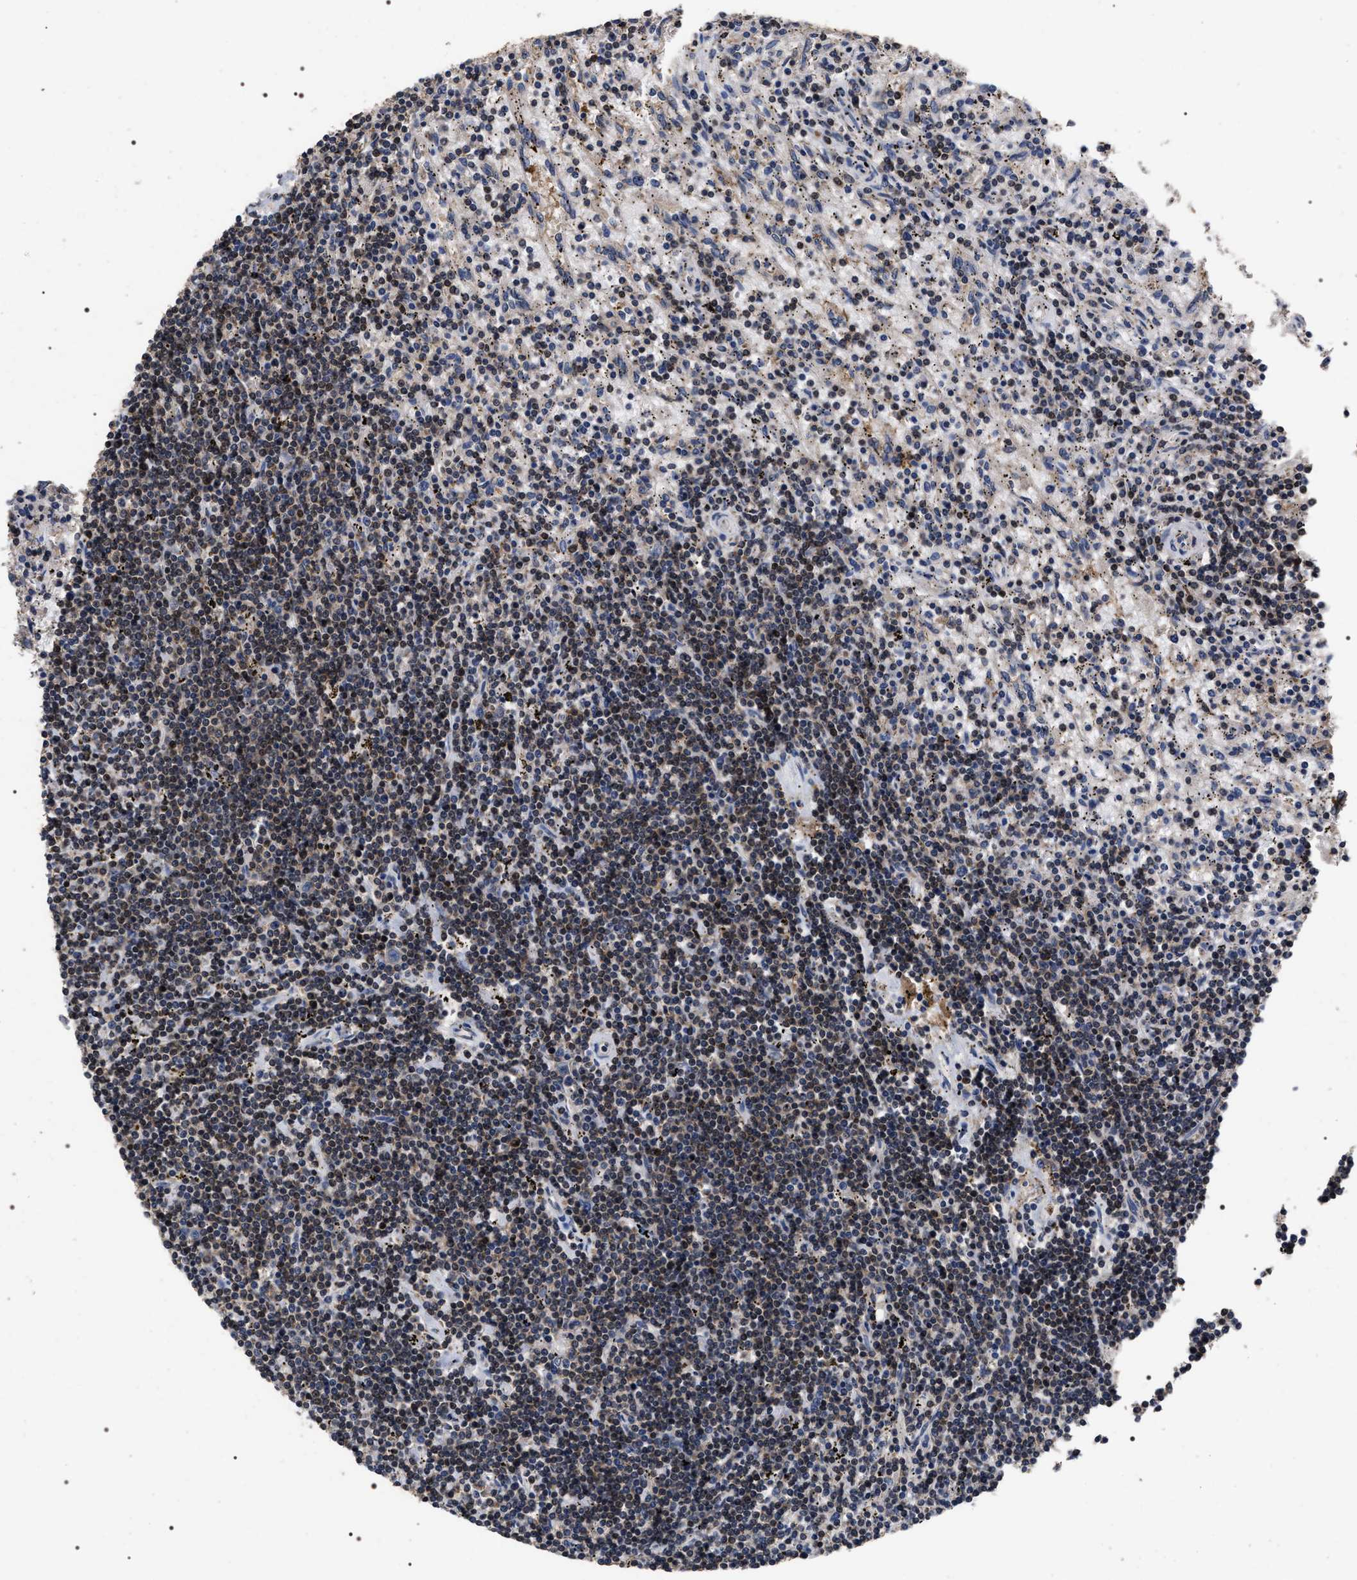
{"staining": {"intensity": "weak", "quantity": "<25%", "location": "nuclear"}, "tissue": "lymphoma", "cell_type": "Tumor cells", "image_type": "cancer", "snomed": [{"axis": "morphology", "description": "Malignant lymphoma, non-Hodgkin's type, Low grade"}, {"axis": "topography", "description": "Spleen"}], "caption": "Immunohistochemistry (IHC) histopathology image of neoplastic tissue: lymphoma stained with DAB (3,3'-diaminobenzidine) reveals no significant protein expression in tumor cells. (Brightfield microscopy of DAB (3,3'-diaminobenzidine) IHC at high magnification).", "gene": "UPF3A", "patient": {"sex": "male", "age": 76}}